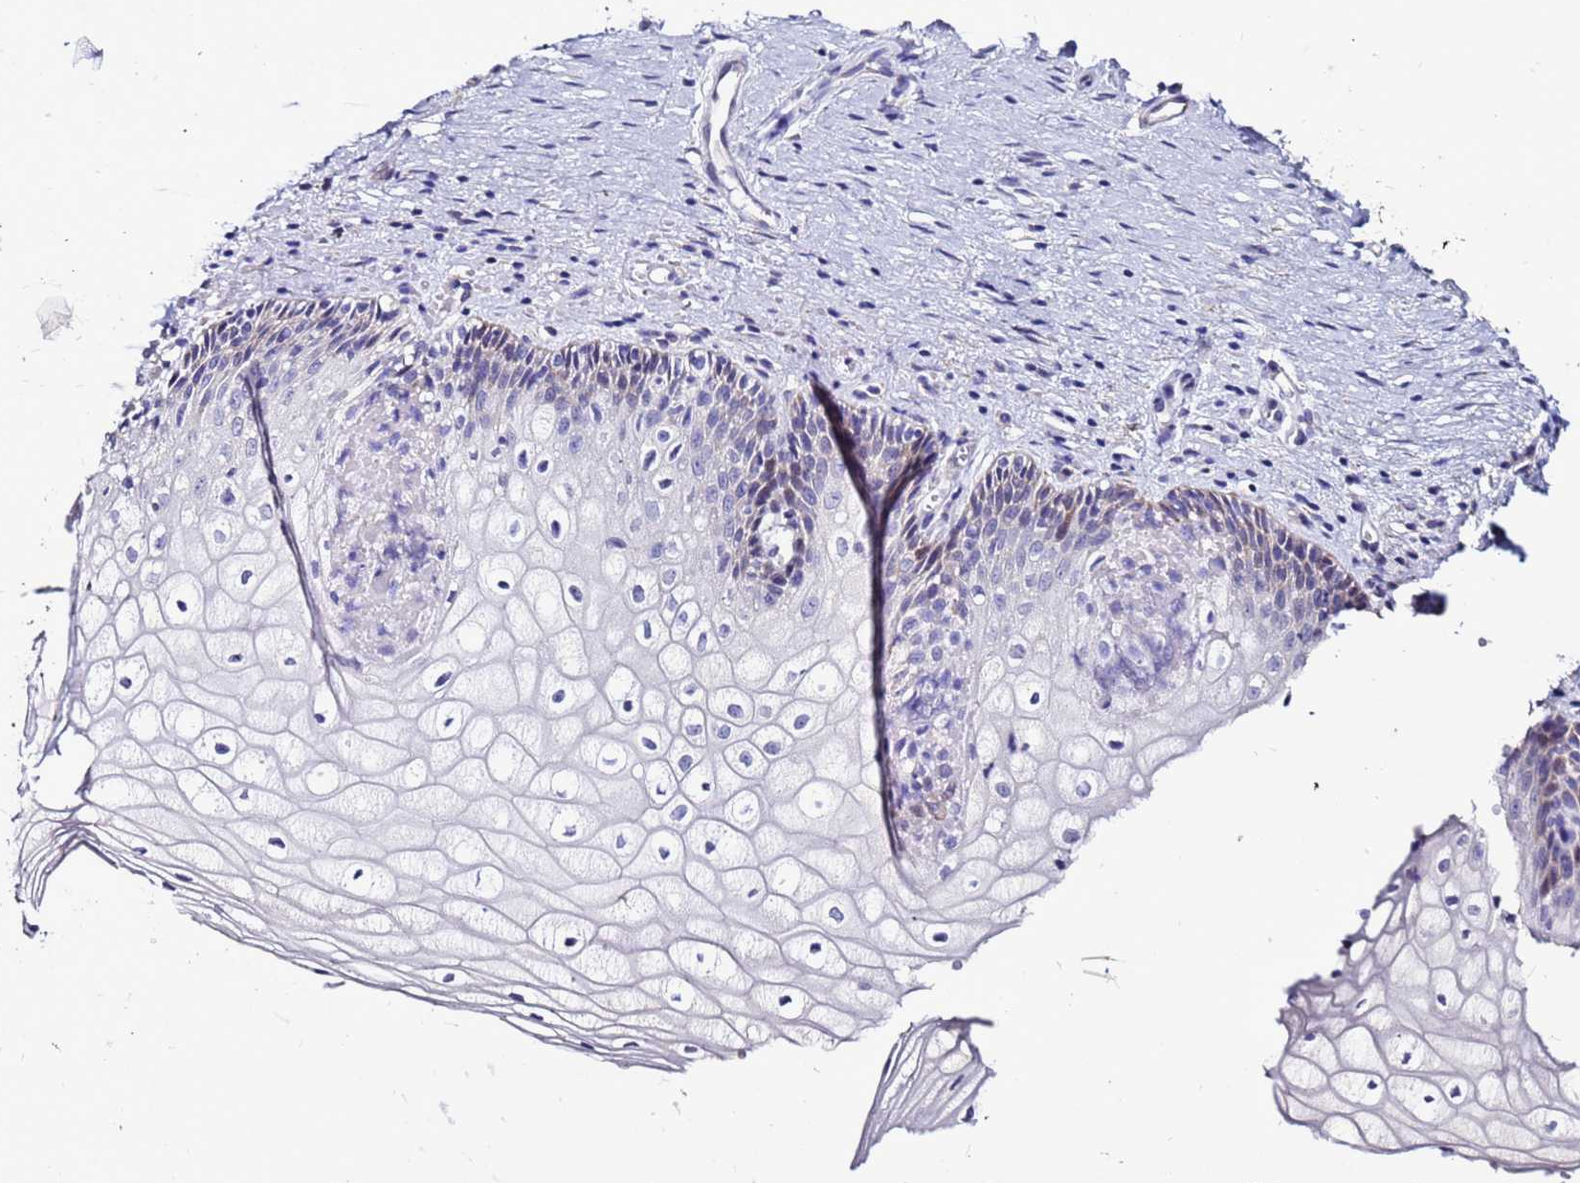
{"staining": {"intensity": "weak", "quantity": "<25%", "location": "cytoplasmic/membranous"}, "tissue": "vagina", "cell_type": "Squamous epithelial cells", "image_type": "normal", "snomed": [{"axis": "morphology", "description": "Normal tissue, NOS"}, {"axis": "topography", "description": "Vagina"}], "caption": "Squamous epithelial cells show no significant expression in unremarkable vagina.", "gene": "SLC44A3", "patient": {"sex": "female", "age": 60}}